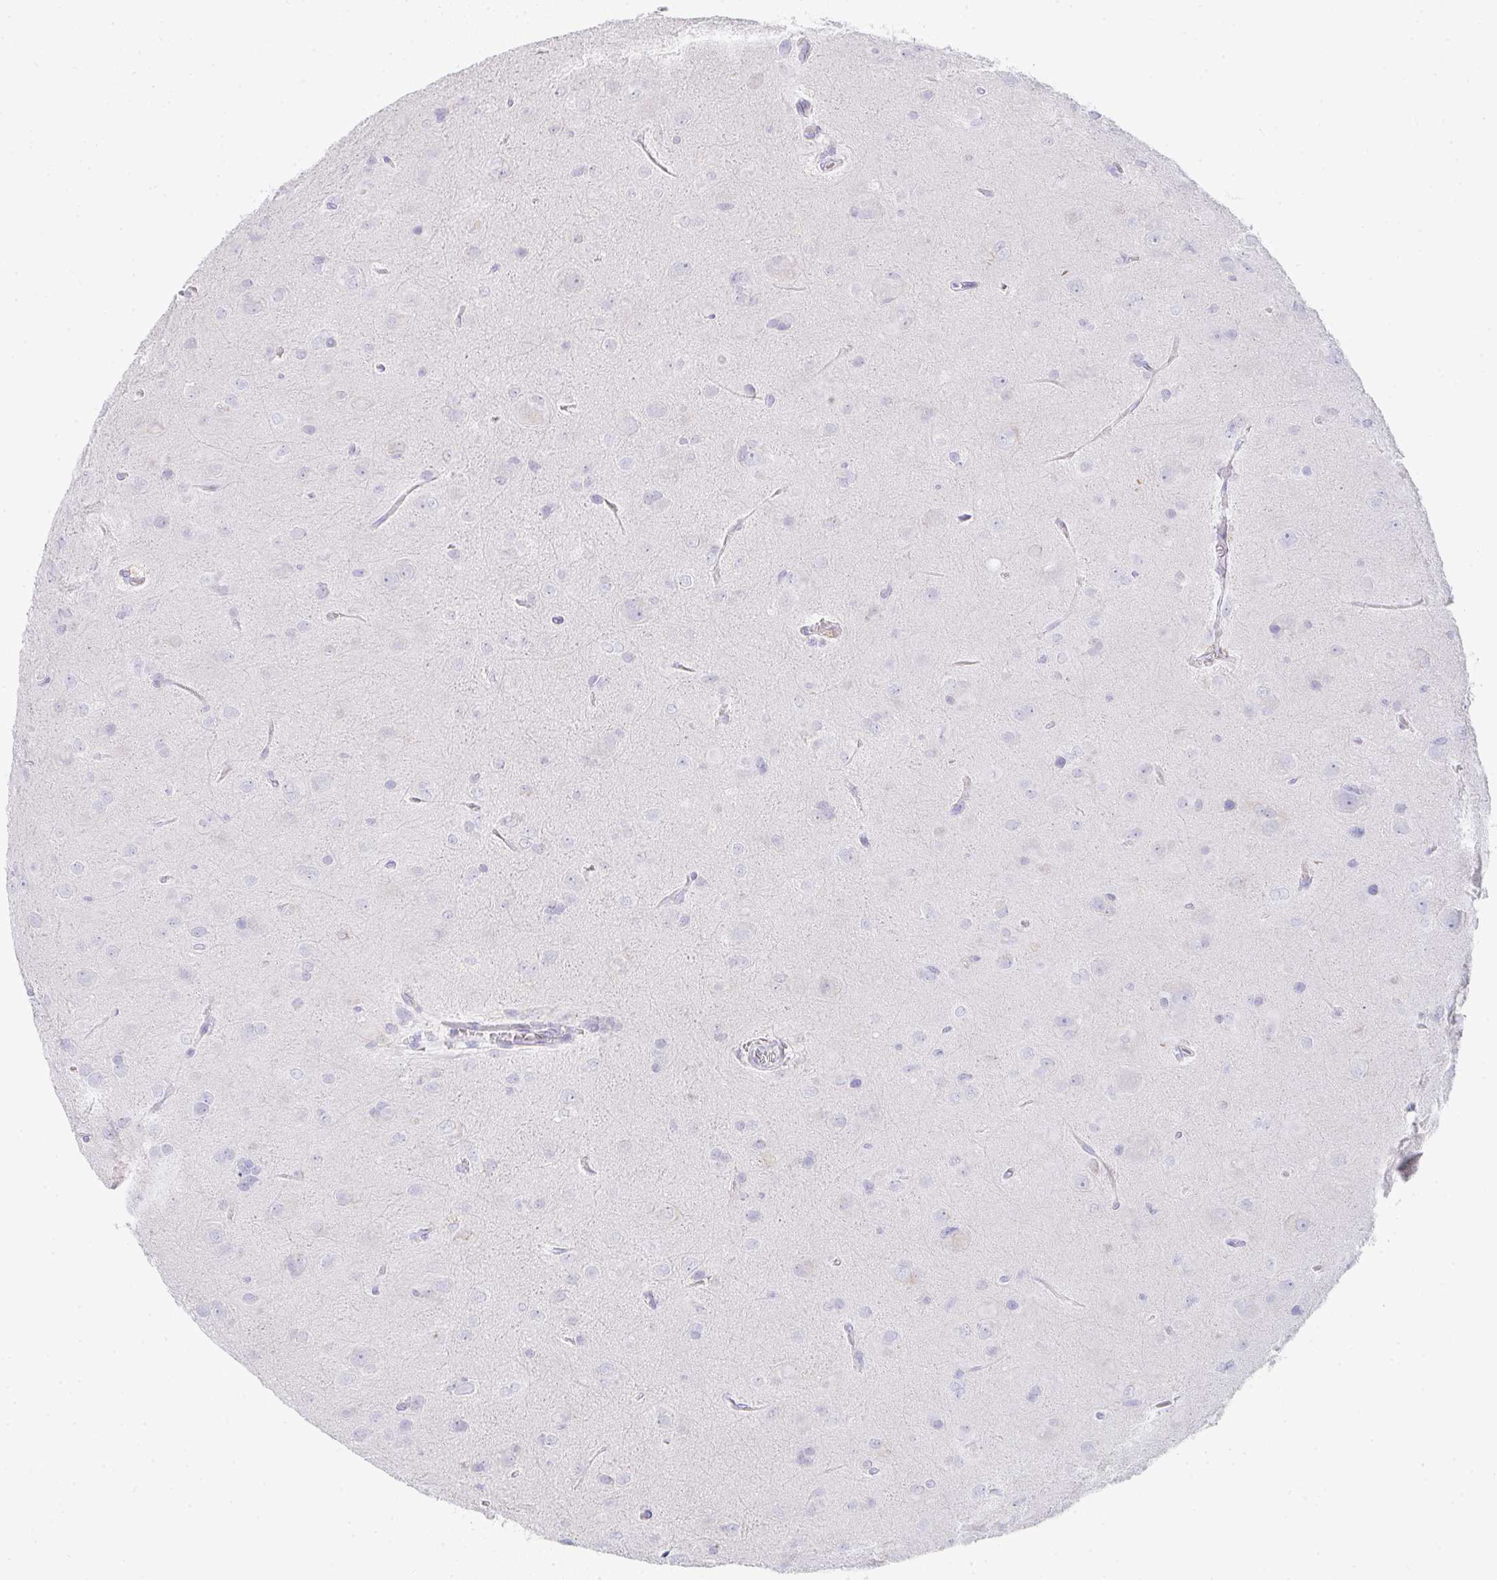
{"staining": {"intensity": "negative", "quantity": "none", "location": "none"}, "tissue": "glioma", "cell_type": "Tumor cells", "image_type": "cancer", "snomed": [{"axis": "morphology", "description": "Glioma, malignant, Low grade"}, {"axis": "topography", "description": "Brain"}], "caption": "Photomicrograph shows no significant protein positivity in tumor cells of malignant glioma (low-grade).", "gene": "PRND", "patient": {"sex": "male", "age": 58}}